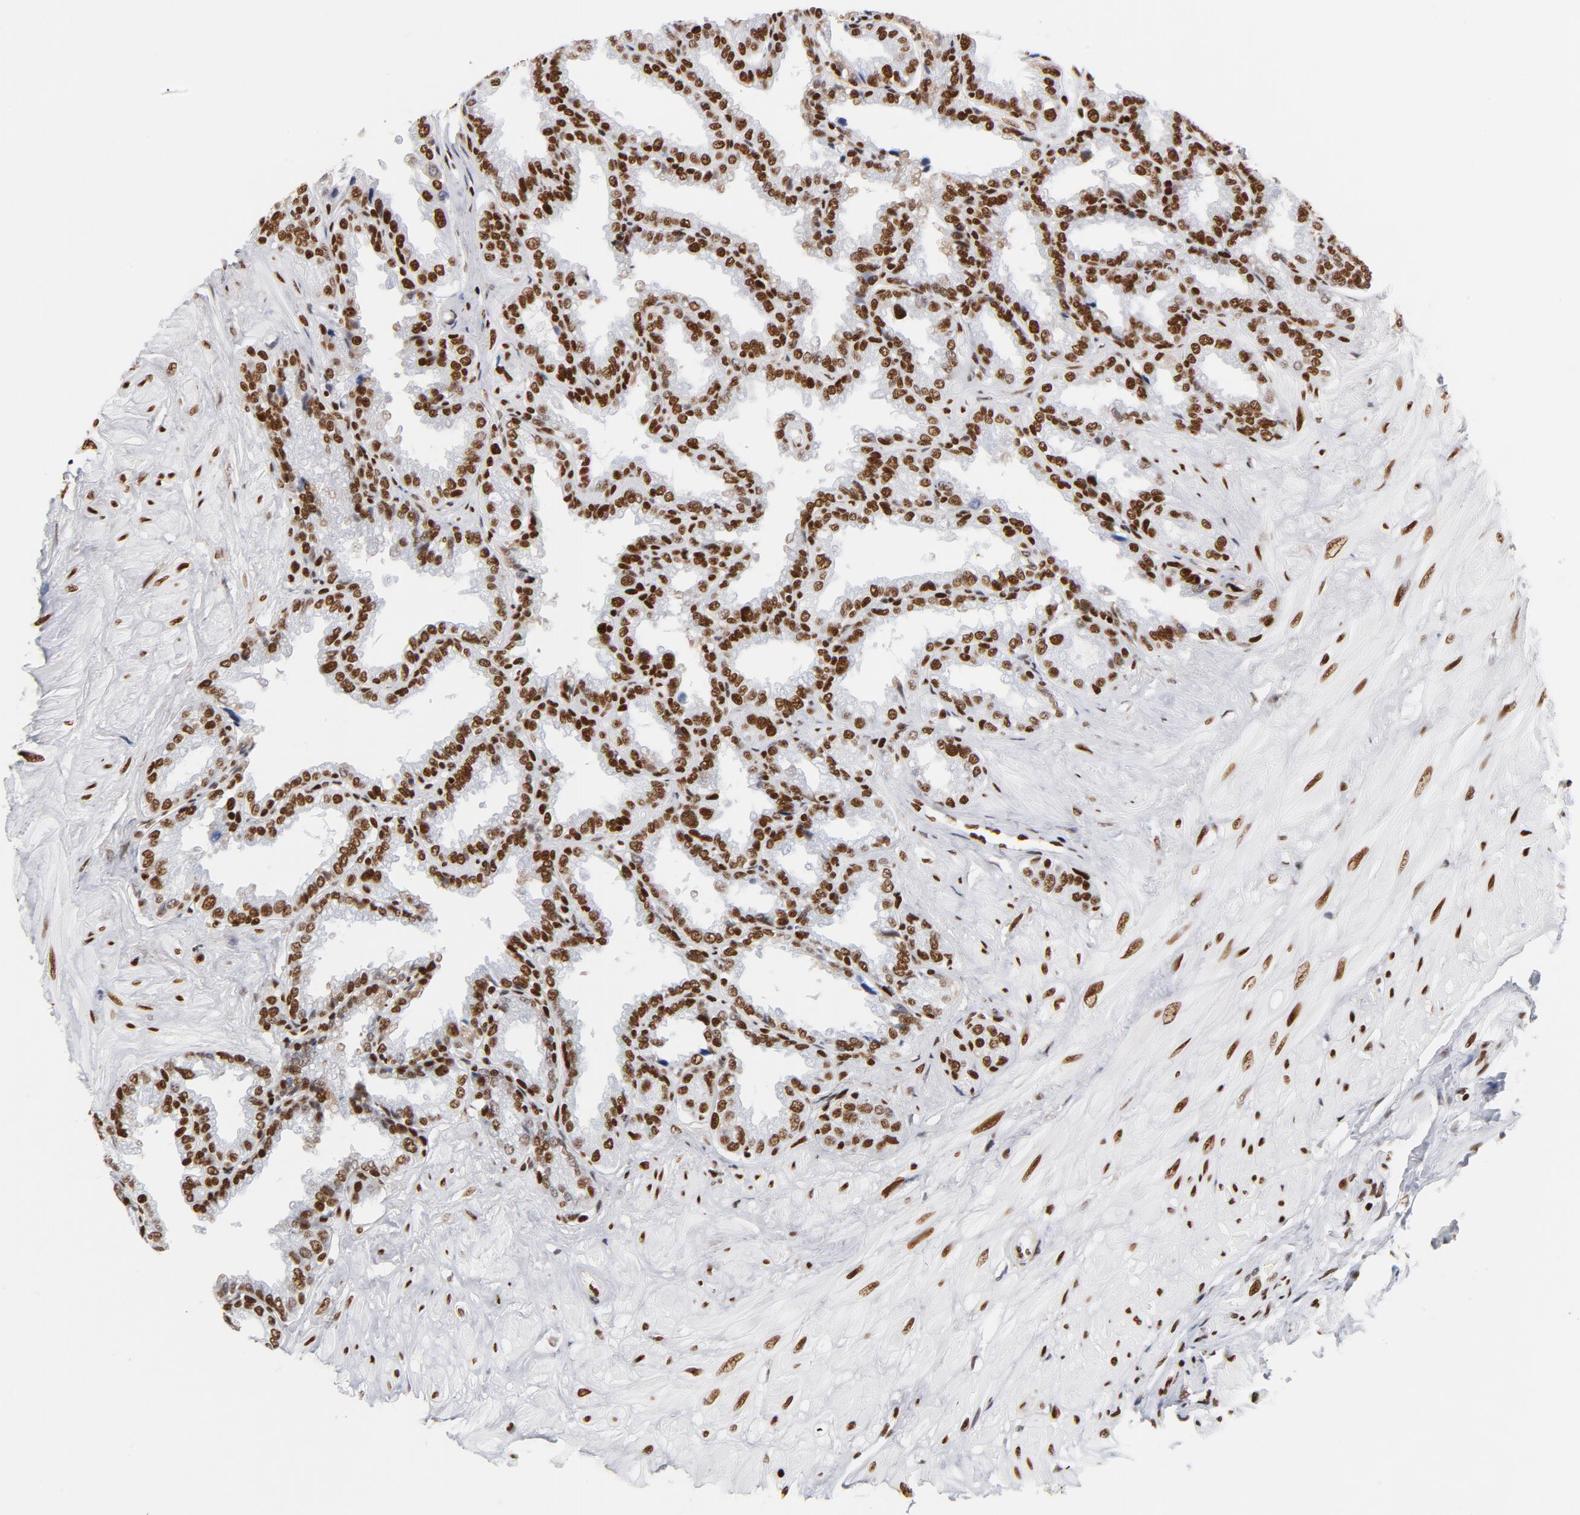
{"staining": {"intensity": "strong", "quantity": ">75%", "location": "nuclear"}, "tissue": "seminal vesicle", "cell_type": "Glandular cells", "image_type": "normal", "snomed": [{"axis": "morphology", "description": "Normal tissue, NOS"}, {"axis": "topography", "description": "Seminal veicle"}], "caption": "About >75% of glandular cells in unremarkable seminal vesicle demonstrate strong nuclear protein positivity as visualized by brown immunohistochemical staining.", "gene": "XRCC5", "patient": {"sex": "male", "age": 46}}